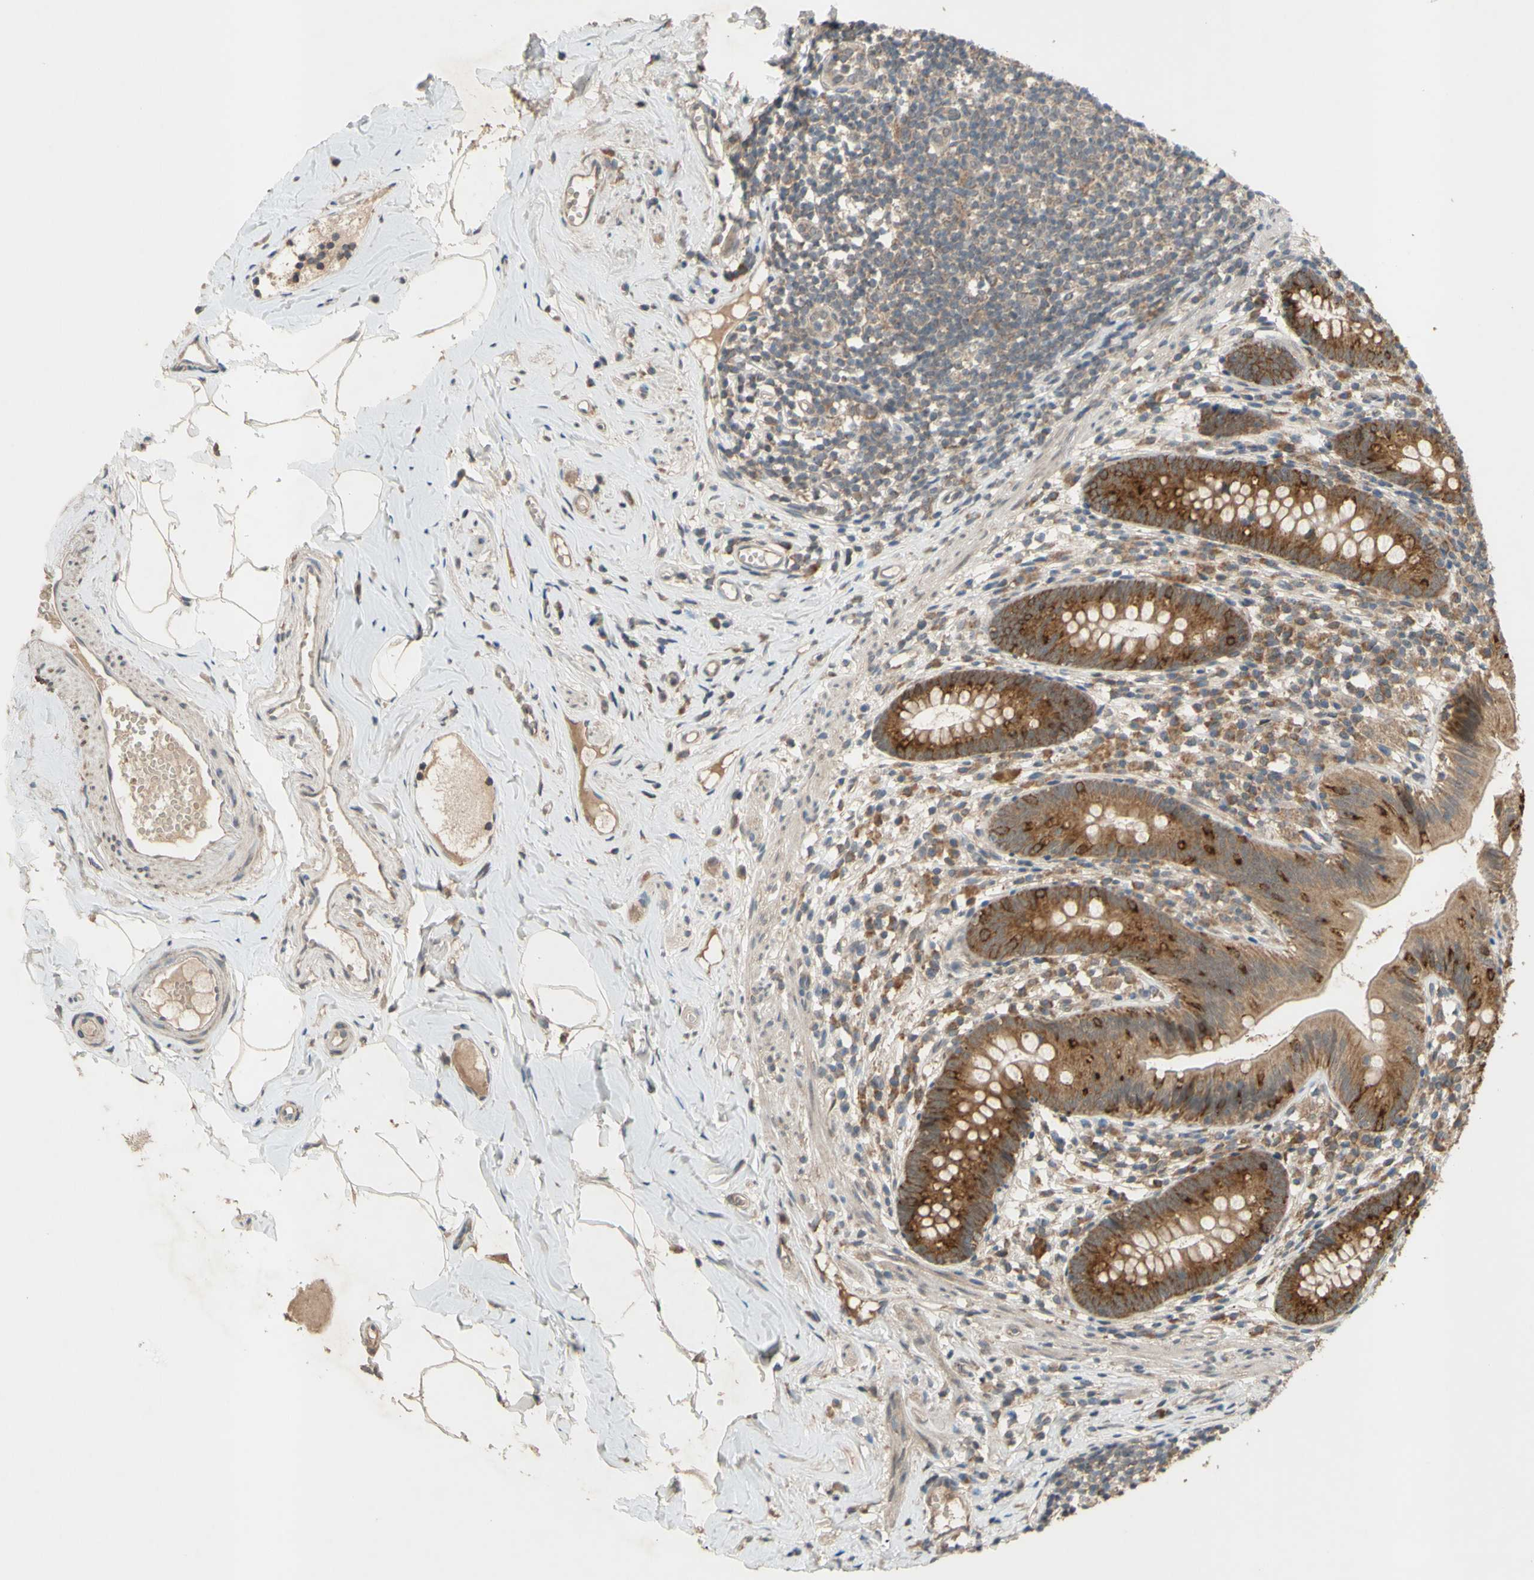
{"staining": {"intensity": "strong", "quantity": ">75%", "location": "cytoplasmic/membranous"}, "tissue": "appendix", "cell_type": "Glandular cells", "image_type": "normal", "snomed": [{"axis": "morphology", "description": "Normal tissue, NOS"}, {"axis": "topography", "description": "Appendix"}], "caption": "About >75% of glandular cells in benign appendix show strong cytoplasmic/membranous protein staining as visualized by brown immunohistochemical staining.", "gene": "CD164", "patient": {"sex": "male", "age": 52}}